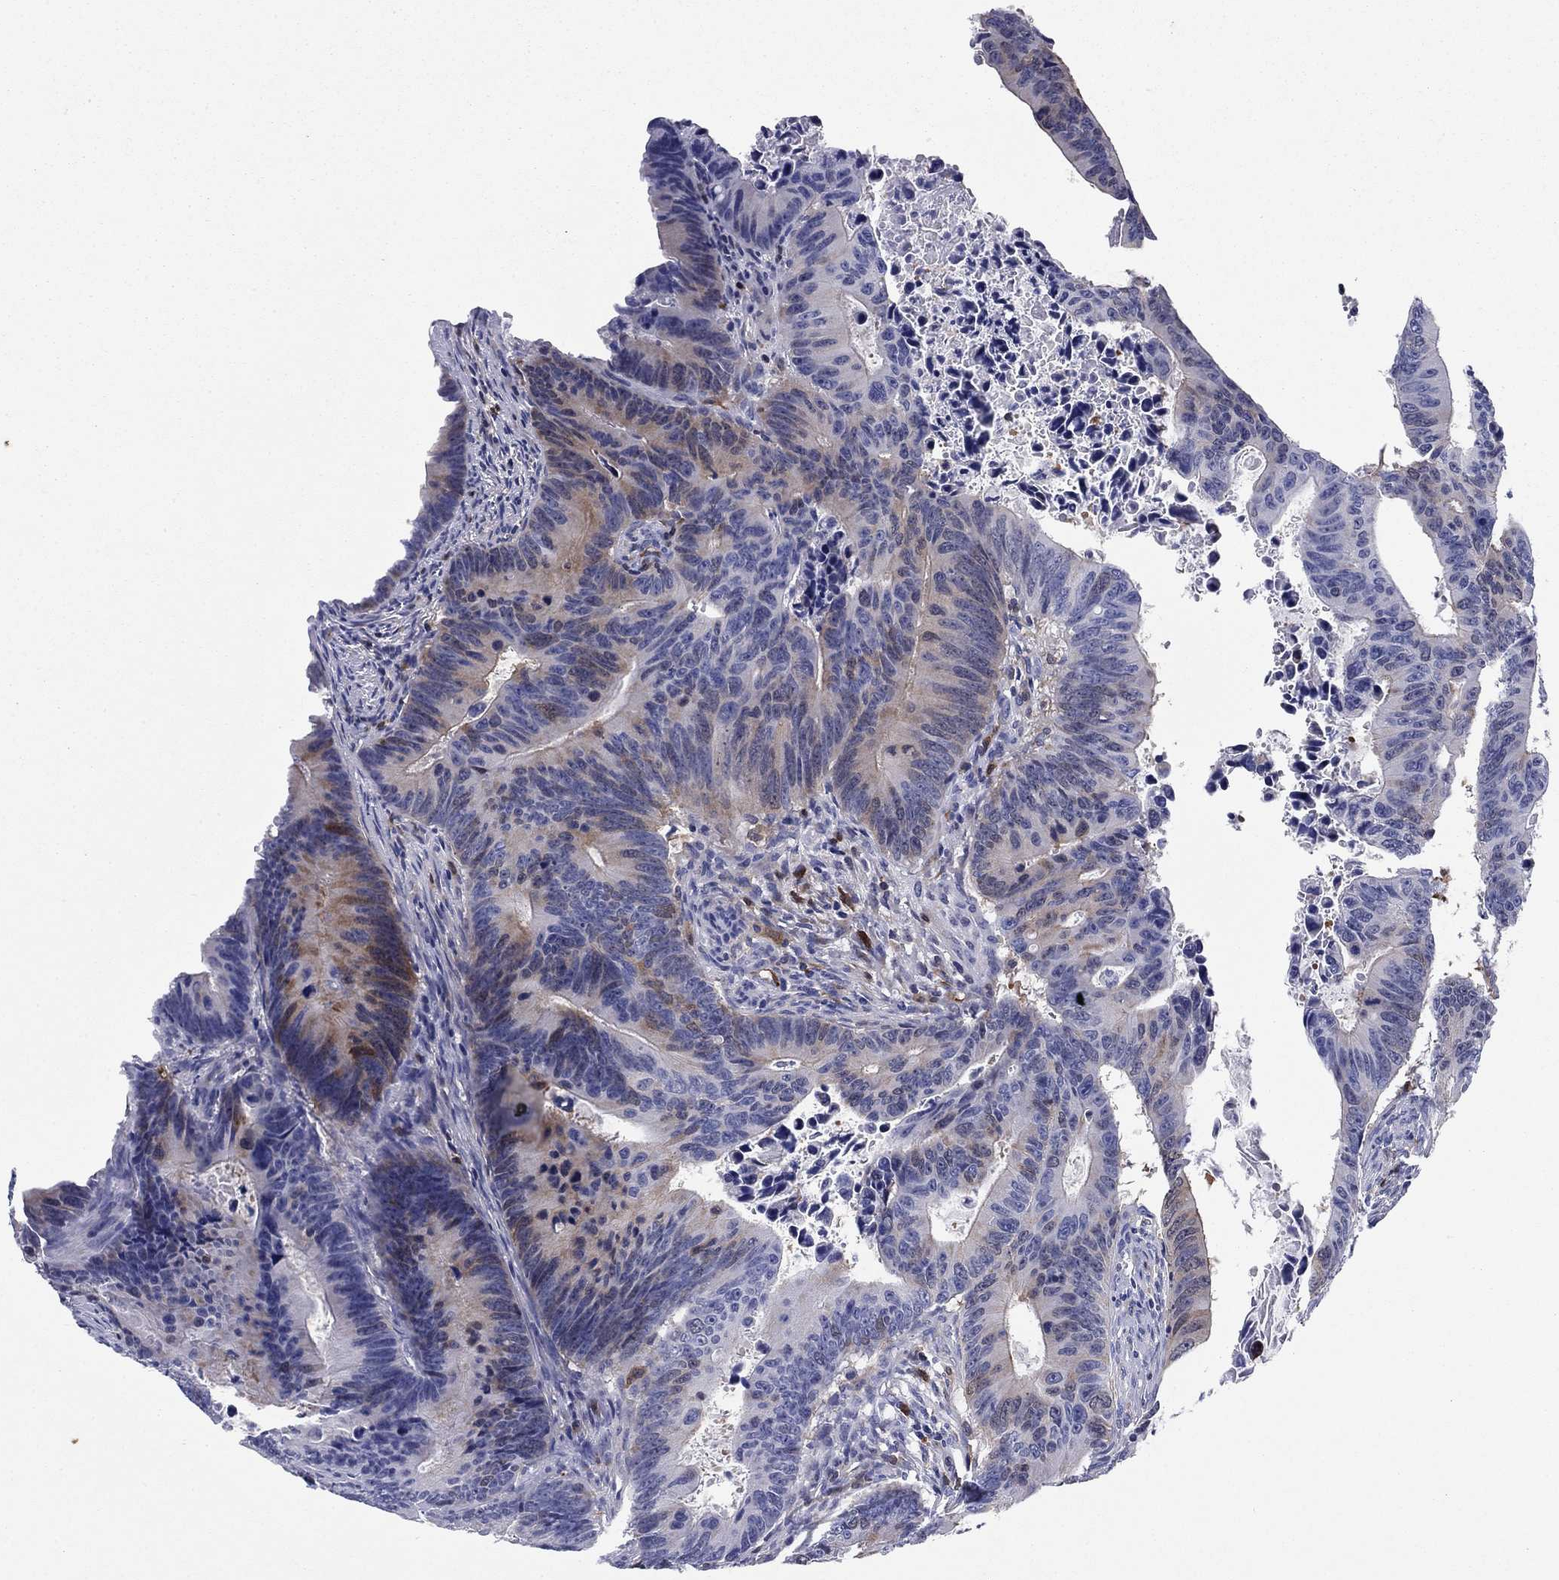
{"staining": {"intensity": "moderate", "quantity": "<25%", "location": "cytoplasmic/membranous"}, "tissue": "colorectal cancer", "cell_type": "Tumor cells", "image_type": "cancer", "snomed": [{"axis": "morphology", "description": "Adenocarcinoma, NOS"}, {"axis": "topography", "description": "Colon"}], "caption": "High-power microscopy captured an immunohistochemistry (IHC) image of adenocarcinoma (colorectal), revealing moderate cytoplasmic/membranous positivity in about <25% of tumor cells.", "gene": "STMN1", "patient": {"sex": "female", "age": 87}}